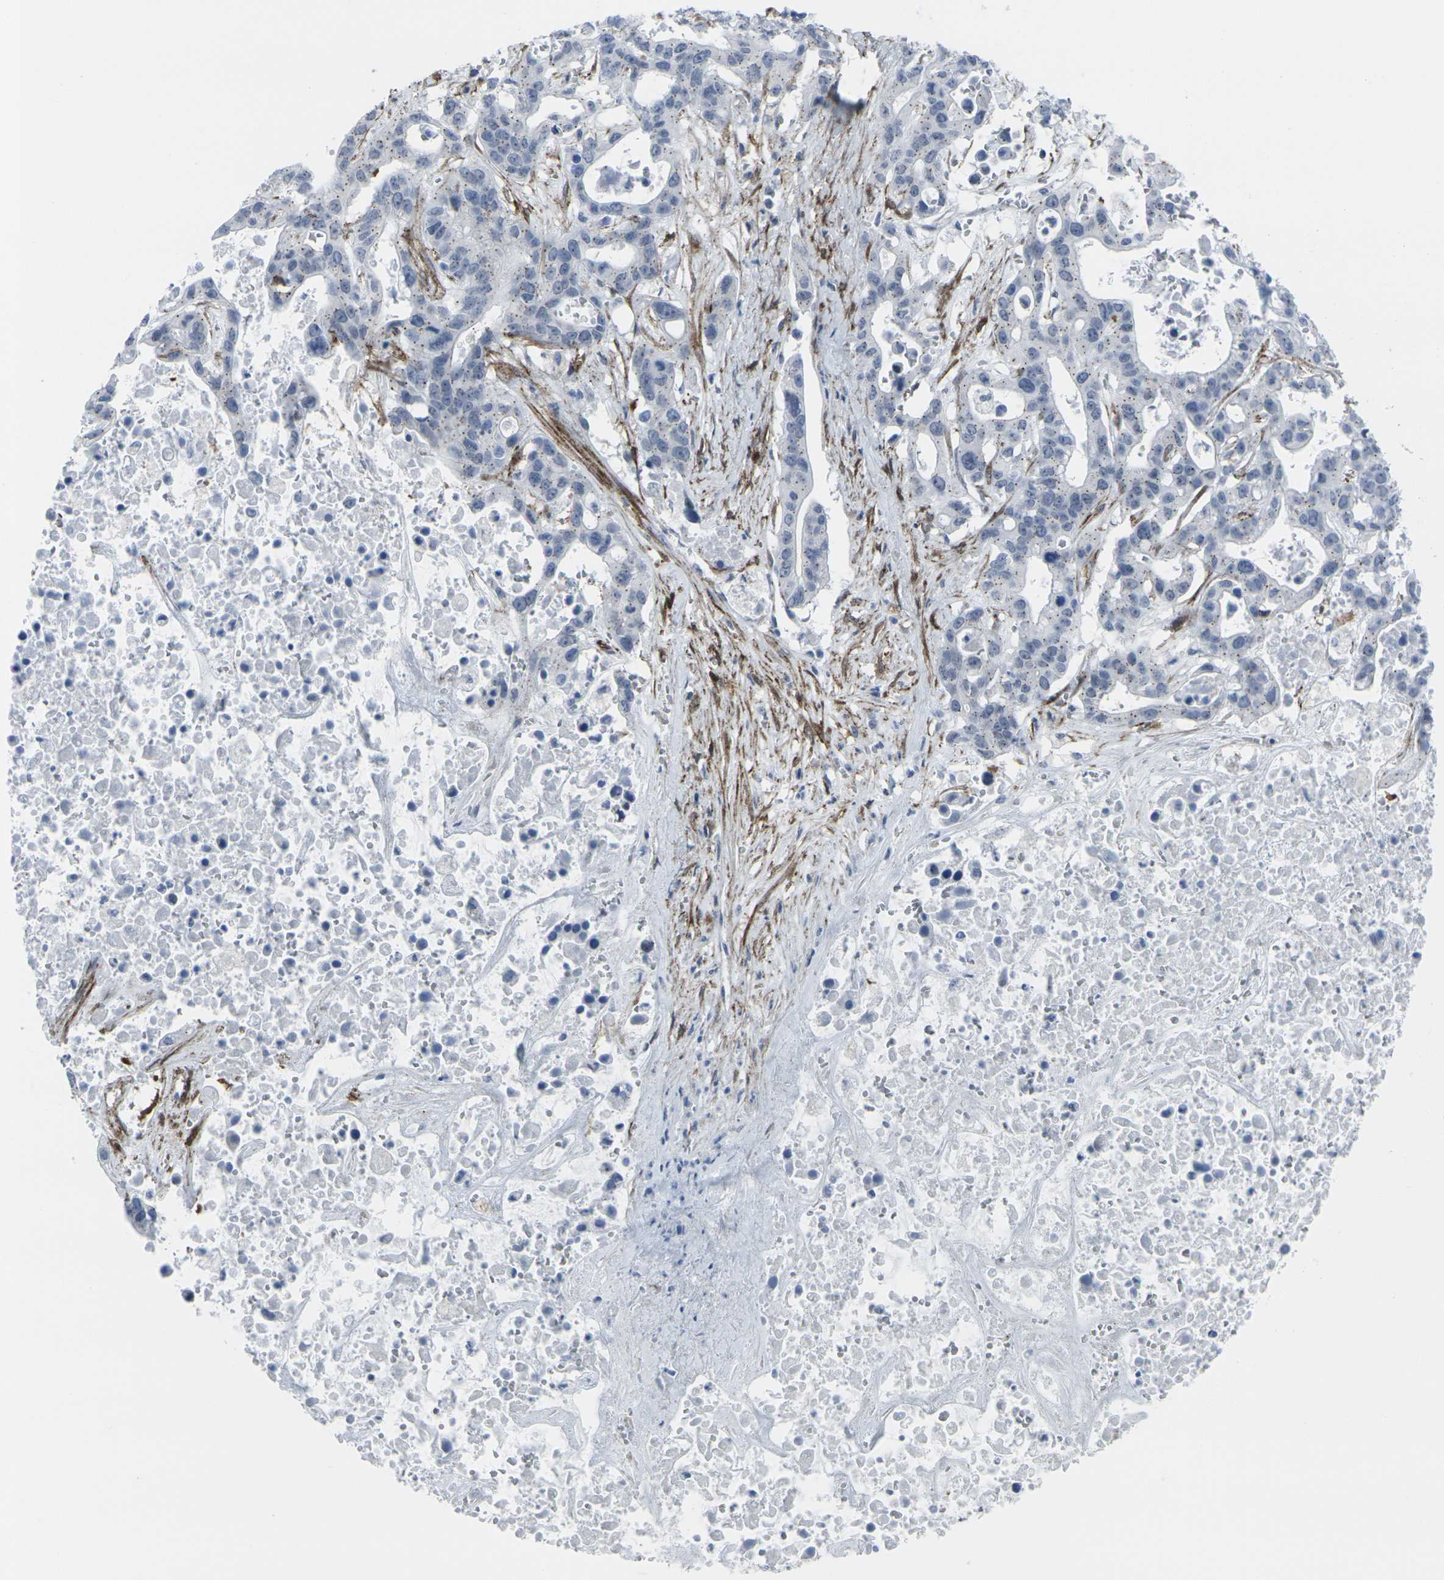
{"staining": {"intensity": "negative", "quantity": "none", "location": "none"}, "tissue": "liver cancer", "cell_type": "Tumor cells", "image_type": "cancer", "snomed": [{"axis": "morphology", "description": "Cholangiocarcinoma"}, {"axis": "topography", "description": "Liver"}], "caption": "Photomicrograph shows no significant protein expression in tumor cells of liver cholangiocarcinoma.", "gene": "CDH11", "patient": {"sex": "female", "age": 65}}